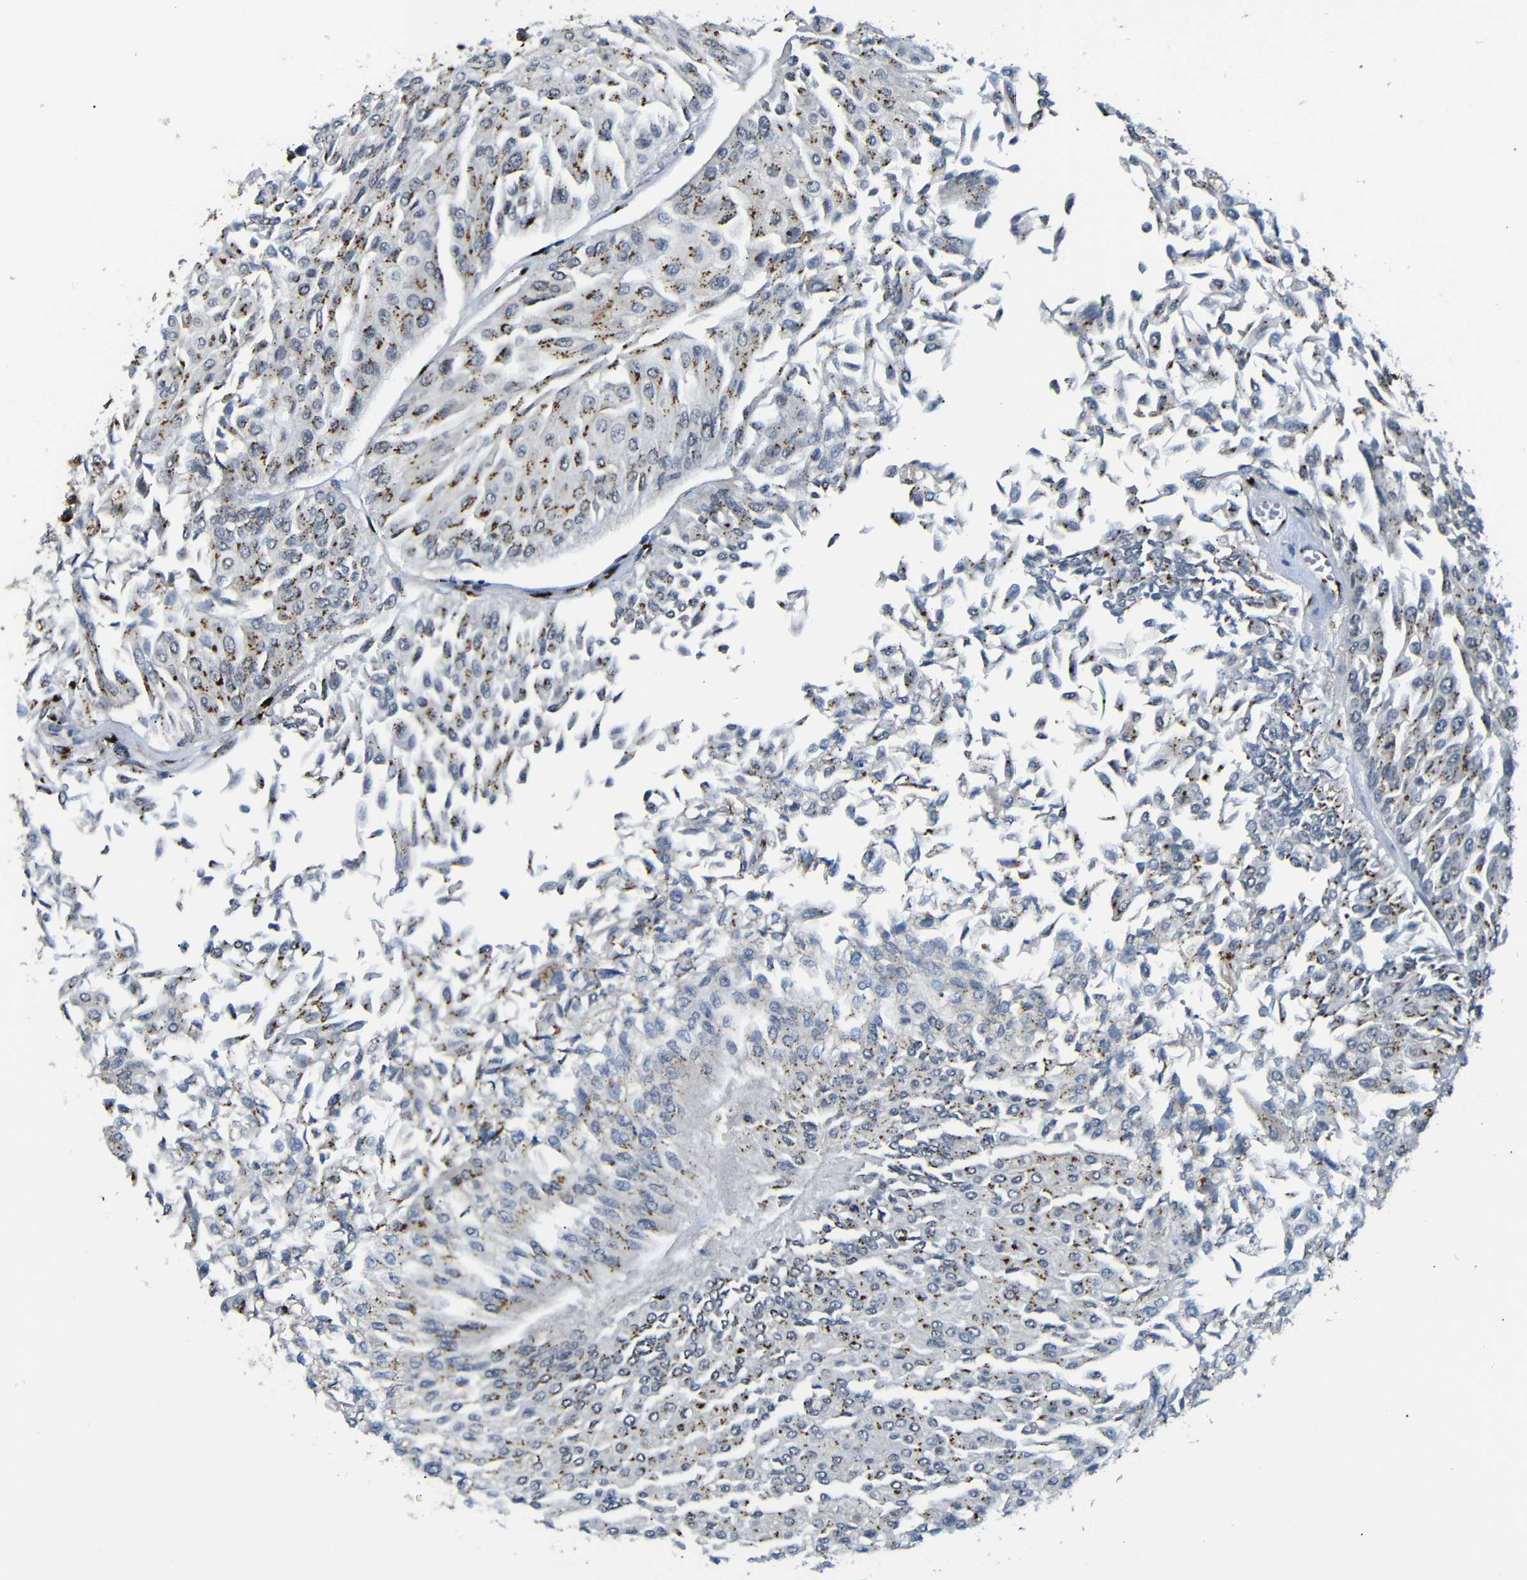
{"staining": {"intensity": "moderate", "quantity": ">75%", "location": "cytoplasmic/membranous"}, "tissue": "urothelial cancer", "cell_type": "Tumor cells", "image_type": "cancer", "snomed": [{"axis": "morphology", "description": "Urothelial carcinoma, Low grade"}, {"axis": "topography", "description": "Urinary bladder"}], "caption": "Immunohistochemical staining of human urothelial carcinoma (low-grade) shows moderate cytoplasmic/membranous protein positivity in approximately >75% of tumor cells.", "gene": "TGOLN2", "patient": {"sex": "male", "age": 67}}